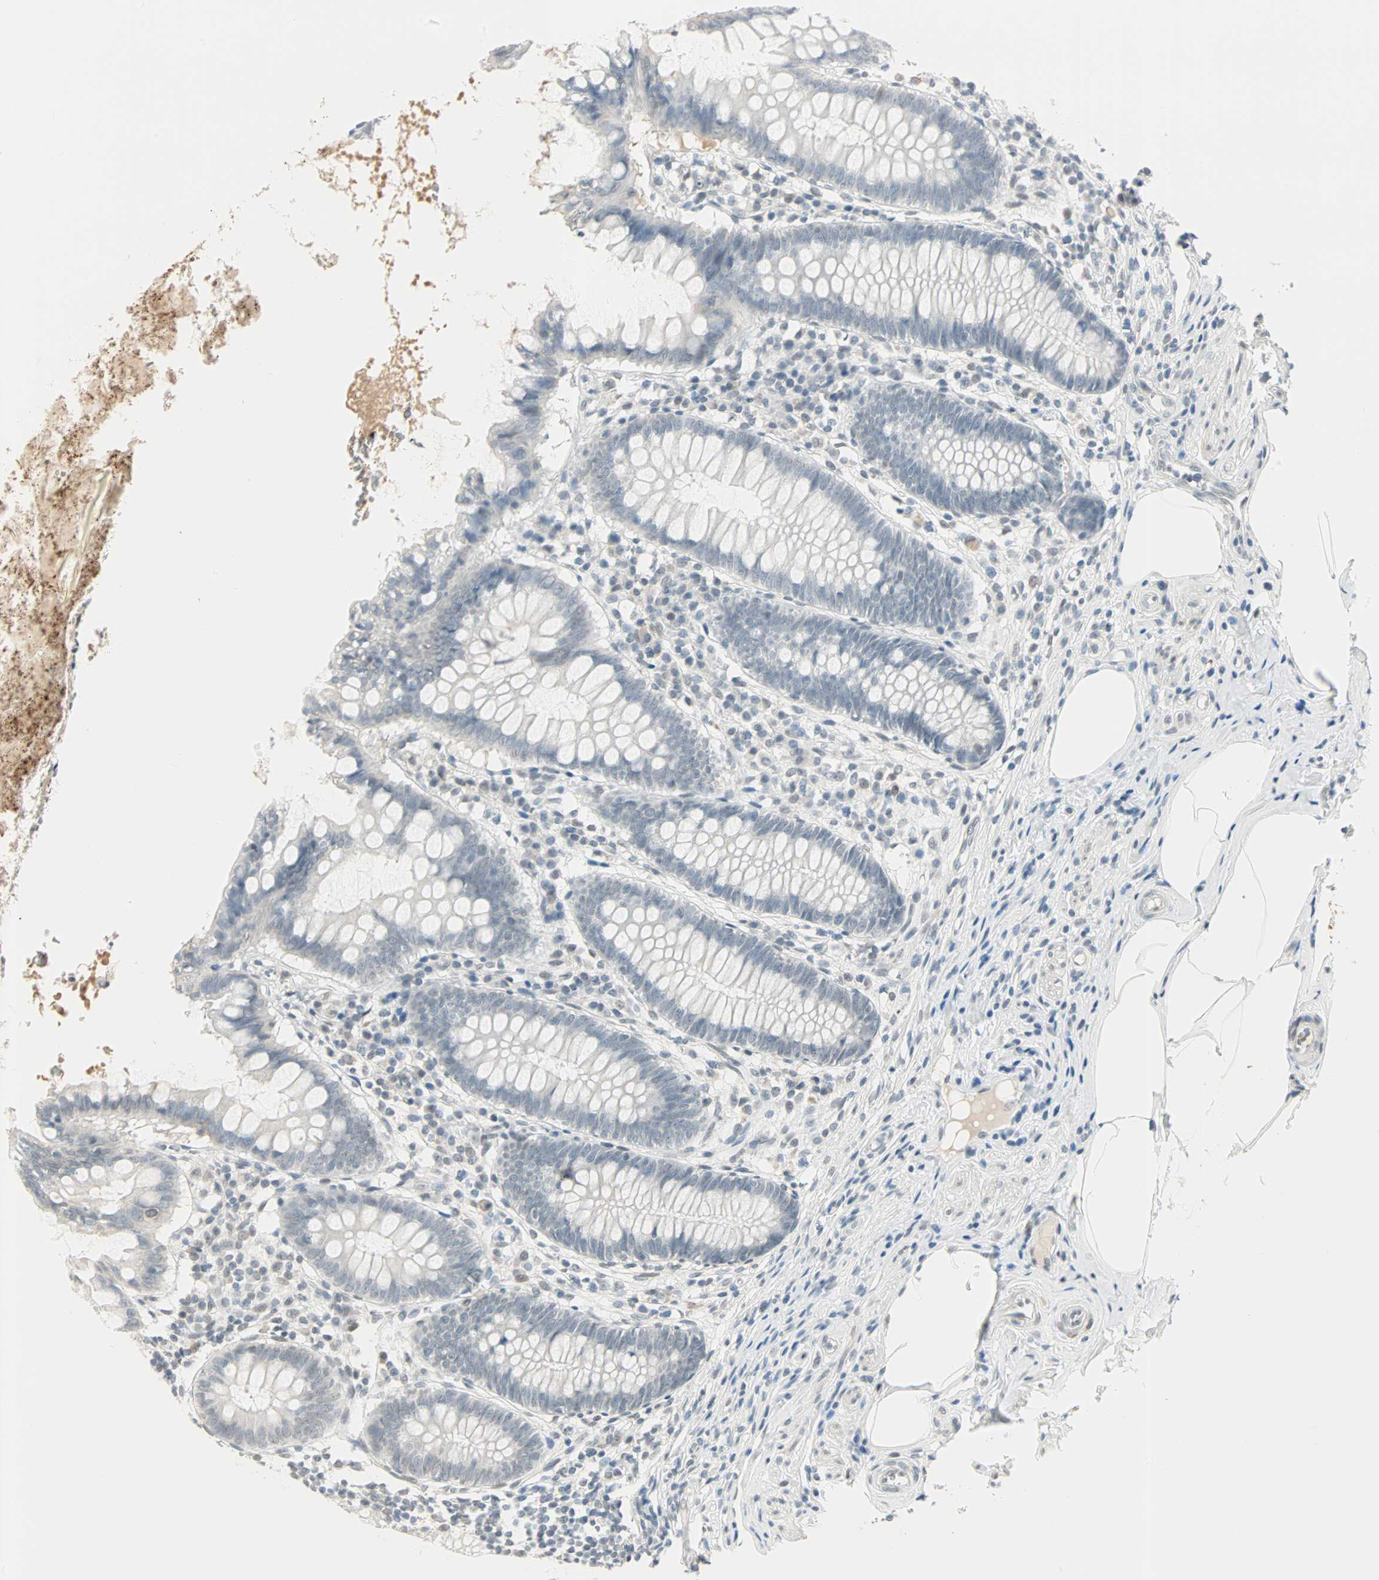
{"staining": {"intensity": "negative", "quantity": "none", "location": "none"}, "tissue": "appendix", "cell_type": "Glandular cells", "image_type": "normal", "snomed": [{"axis": "morphology", "description": "Normal tissue, NOS"}, {"axis": "topography", "description": "Appendix"}], "caption": "IHC histopathology image of benign appendix stained for a protein (brown), which exhibits no staining in glandular cells.", "gene": "BCAN", "patient": {"sex": "female", "age": 50}}